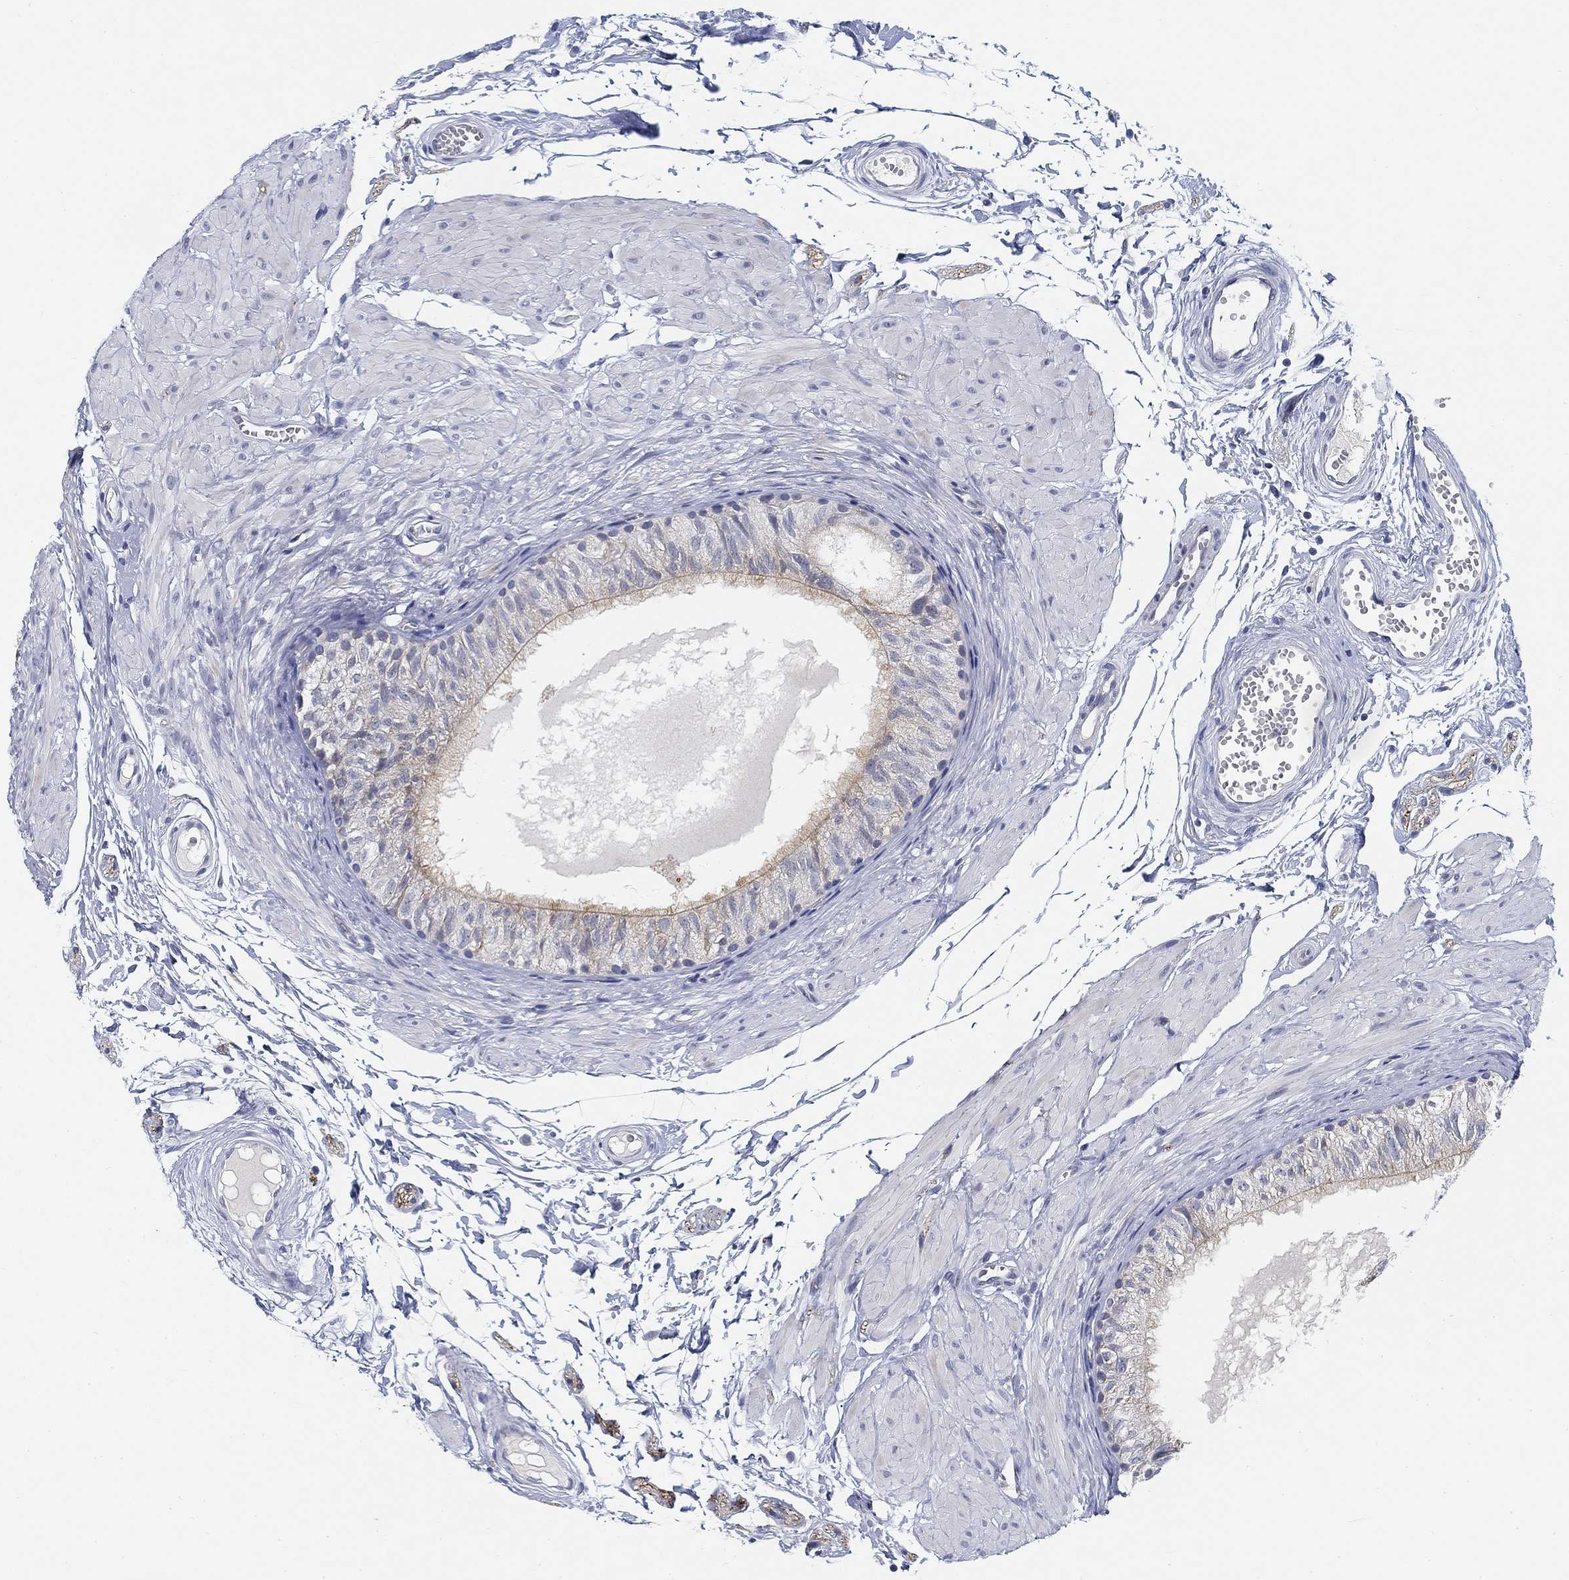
{"staining": {"intensity": "negative", "quantity": "none", "location": "none"}, "tissue": "epididymis", "cell_type": "Glandular cells", "image_type": "normal", "snomed": [{"axis": "morphology", "description": "Normal tissue, NOS"}, {"axis": "topography", "description": "Epididymis"}], "caption": "Glandular cells are negative for protein expression in benign human epididymis.", "gene": "SLC2A5", "patient": {"sex": "male", "age": 22}}